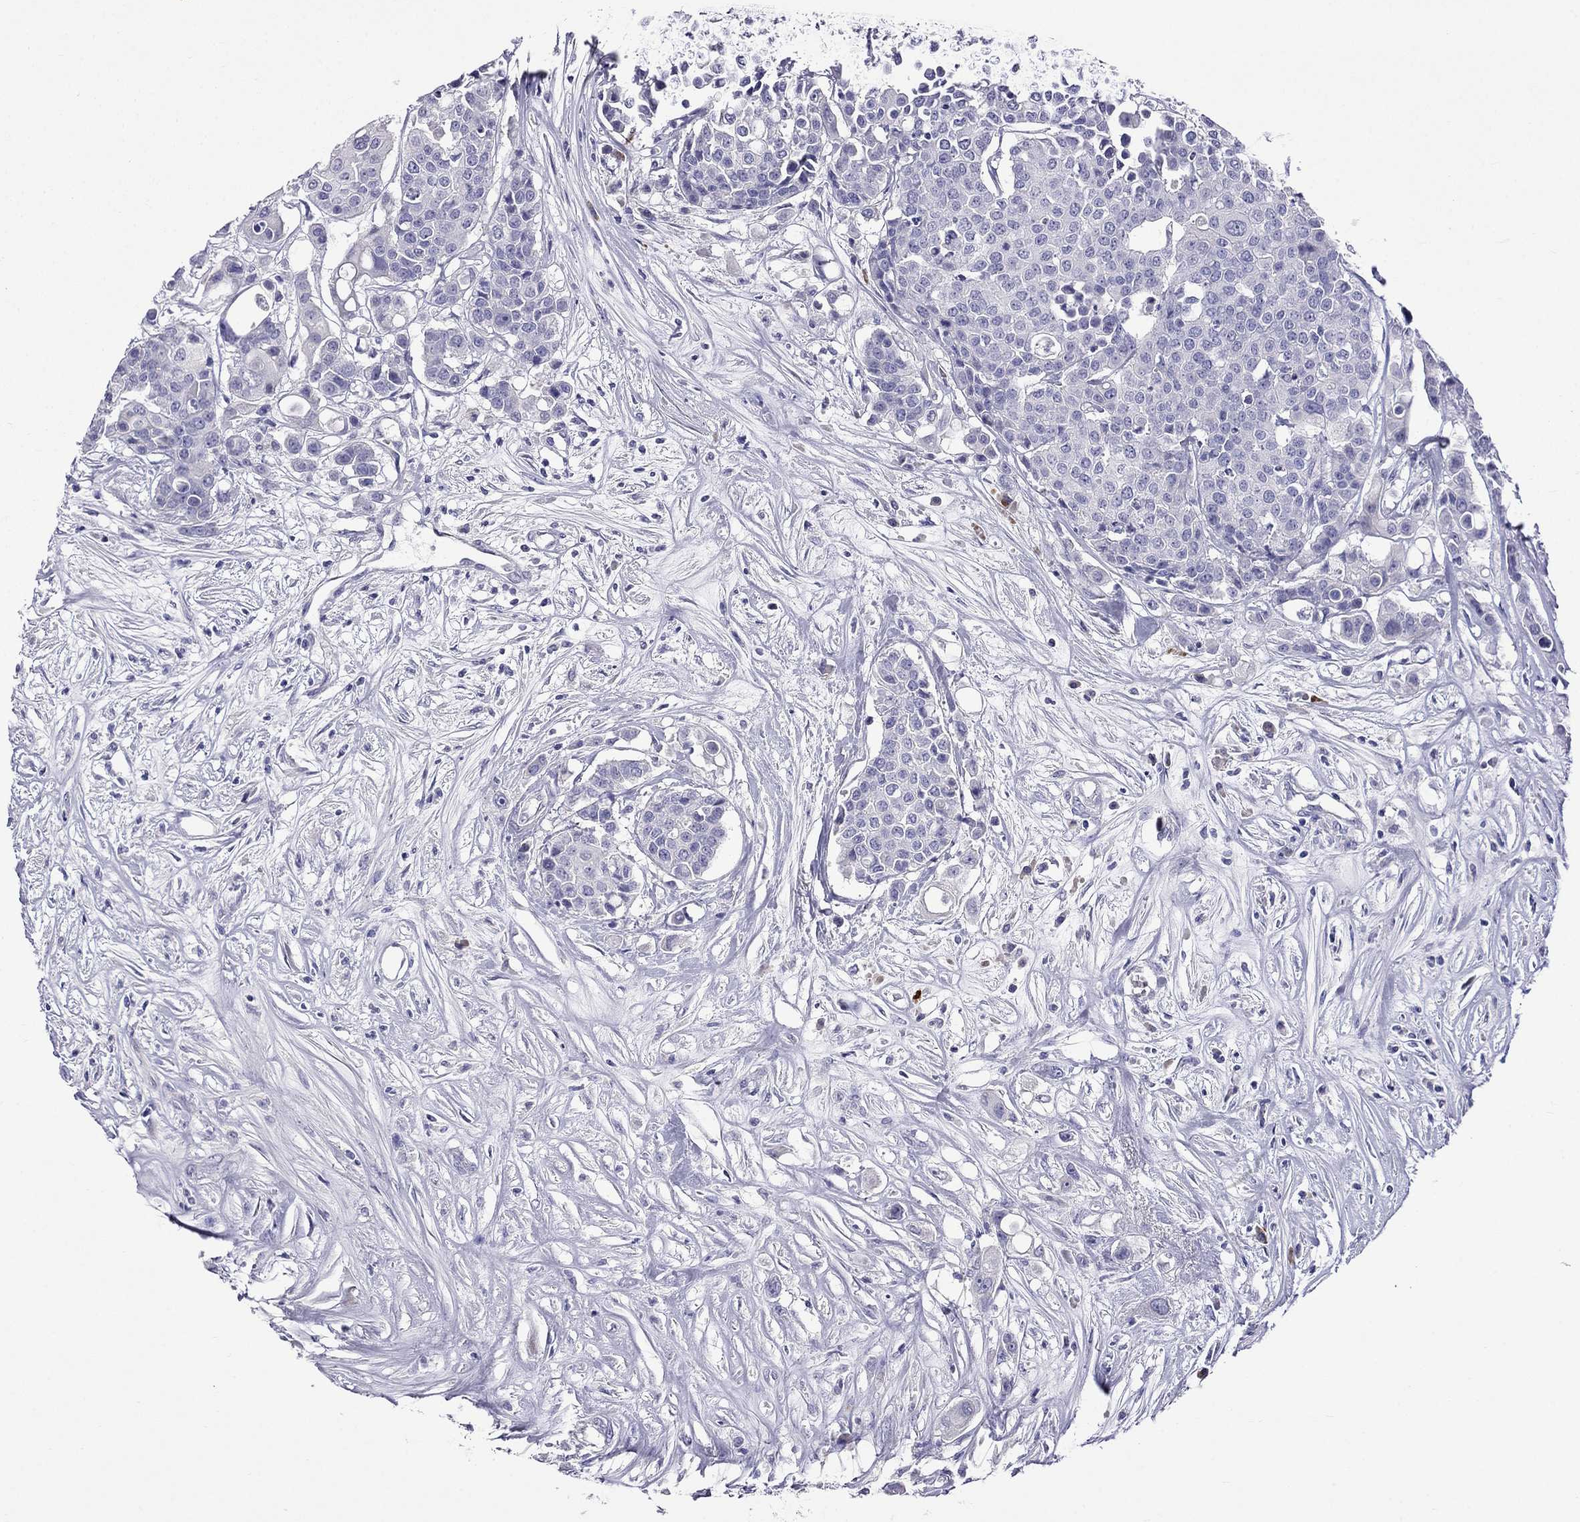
{"staining": {"intensity": "negative", "quantity": "none", "location": "none"}, "tissue": "carcinoid", "cell_type": "Tumor cells", "image_type": "cancer", "snomed": [{"axis": "morphology", "description": "Carcinoid, malignant, NOS"}, {"axis": "topography", "description": "Colon"}], "caption": "Photomicrograph shows no significant protein staining in tumor cells of carcinoid. Nuclei are stained in blue.", "gene": "PATE1", "patient": {"sex": "male", "age": 81}}